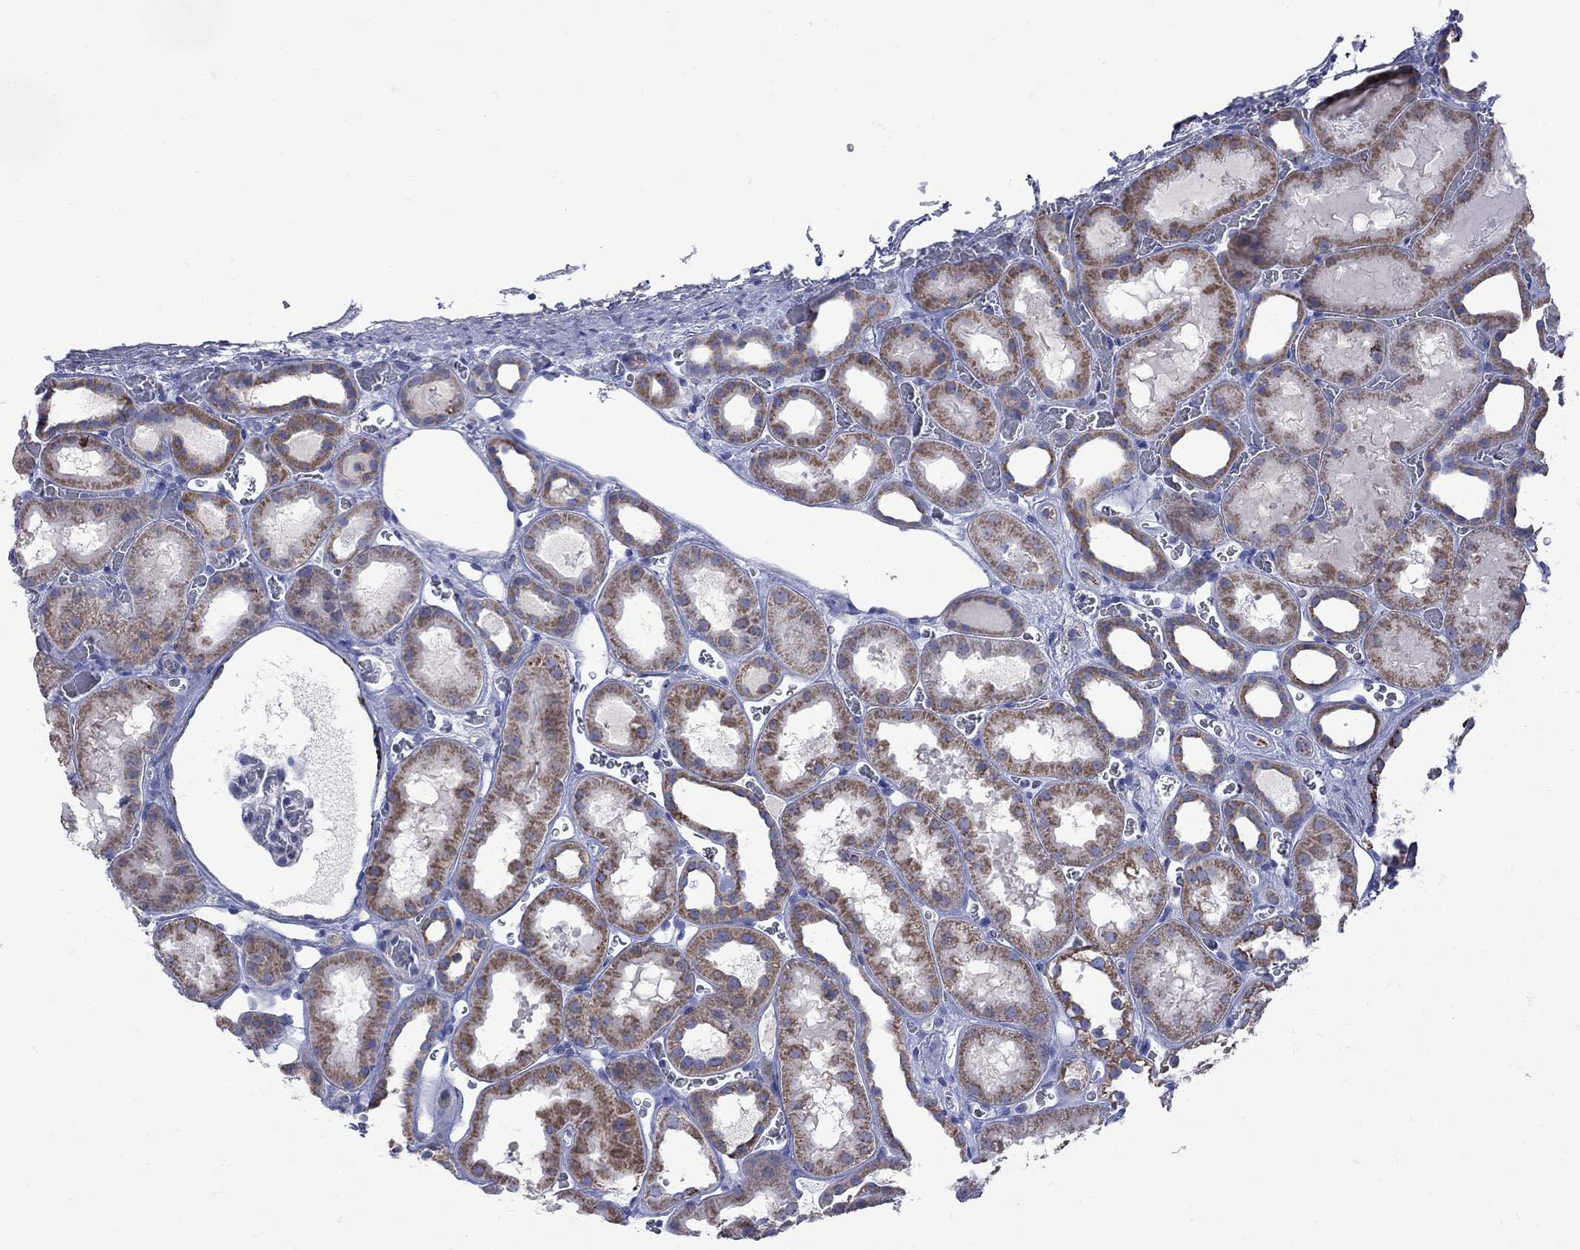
{"staining": {"intensity": "negative", "quantity": "none", "location": "none"}, "tissue": "kidney", "cell_type": "Cells in glomeruli", "image_type": "normal", "snomed": [{"axis": "morphology", "description": "Normal tissue, NOS"}, {"axis": "topography", "description": "Kidney"}], "caption": "An immunohistochemistry (IHC) histopathology image of normal kidney is shown. There is no staining in cells in glomeruli of kidney.", "gene": "SESTD1", "patient": {"sex": "female", "age": 41}}